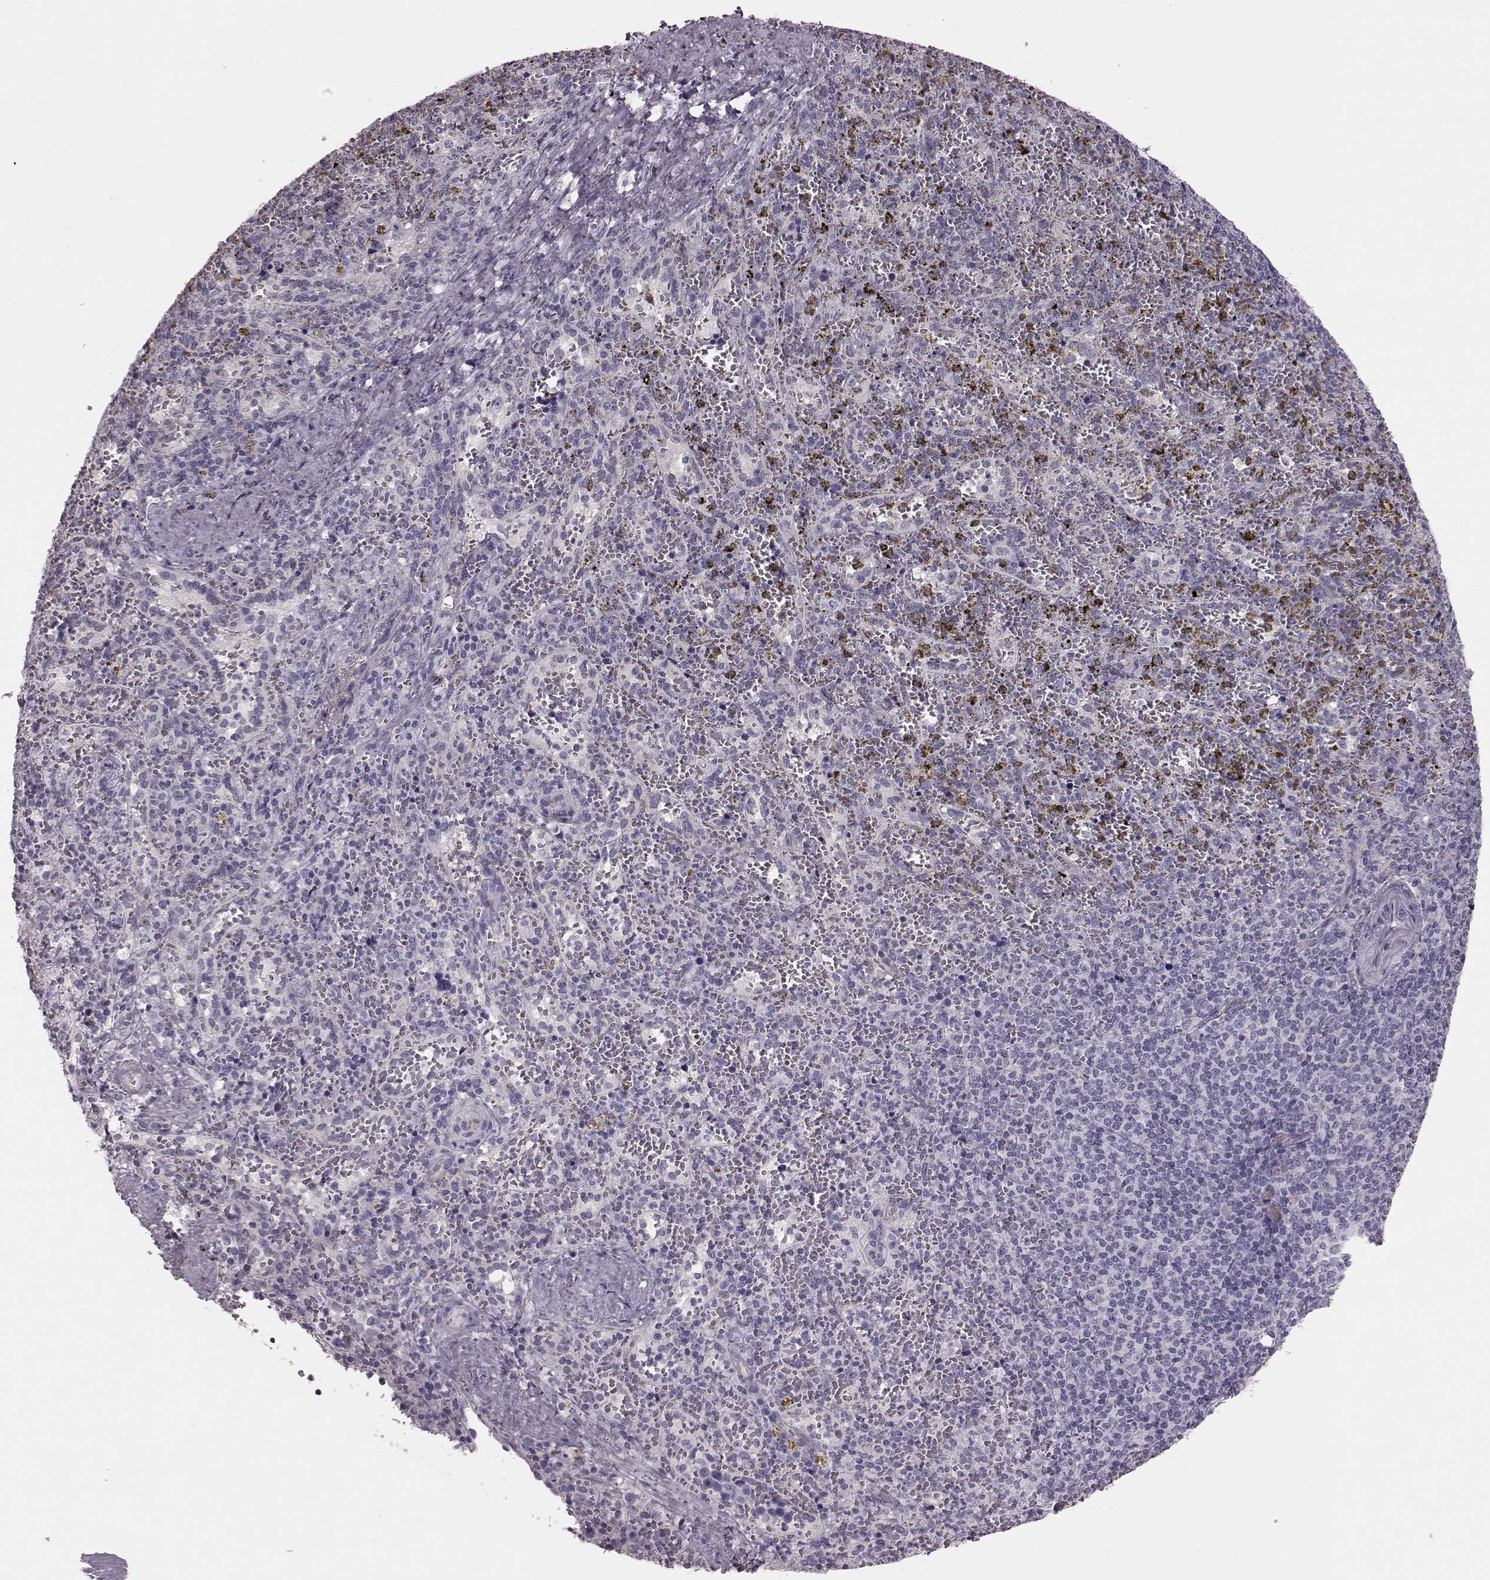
{"staining": {"intensity": "negative", "quantity": "none", "location": "none"}, "tissue": "spleen", "cell_type": "Cells in red pulp", "image_type": "normal", "snomed": [{"axis": "morphology", "description": "Normal tissue, NOS"}, {"axis": "topography", "description": "Spleen"}], "caption": "Spleen was stained to show a protein in brown. There is no significant positivity in cells in red pulp. (Stains: DAB immunohistochemistry with hematoxylin counter stain, Microscopy: brightfield microscopy at high magnification).", "gene": "SNTG1", "patient": {"sex": "female", "age": 50}}